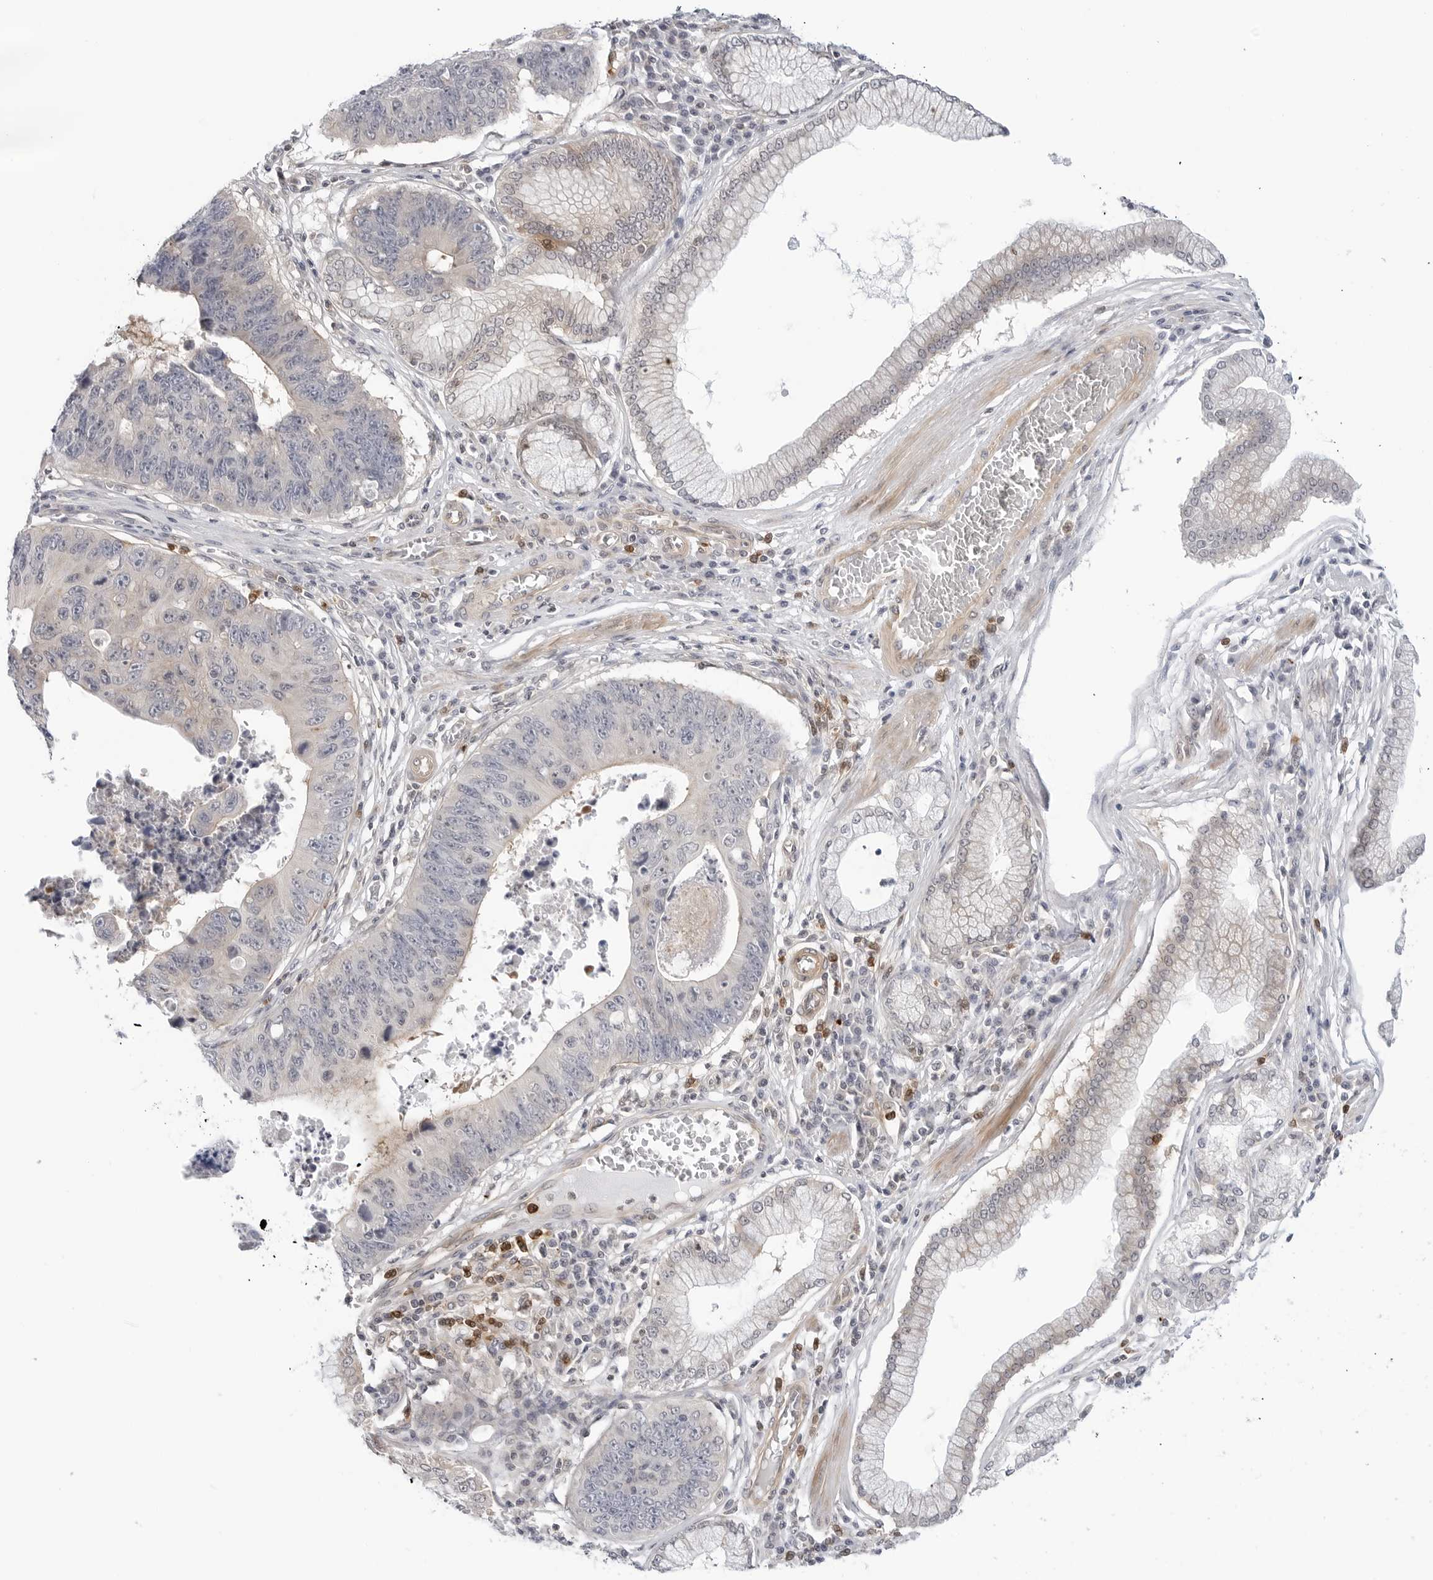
{"staining": {"intensity": "negative", "quantity": "none", "location": "none"}, "tissue": "stomach cancer", "cell_type": "Tumor cells", "image_type": "cancer", "snomed": [{"axis": "morphology", "description": "Adenocarcinoma, NOS"}, {"axis": "topography", "description": "Stomach"}], "caption": "Immunohistochemical staining of stomach cancer demonstrates no significant expression in tumor cells.", "gene": "STXBP3", "patient": {"sex": "male", "age": 59}}